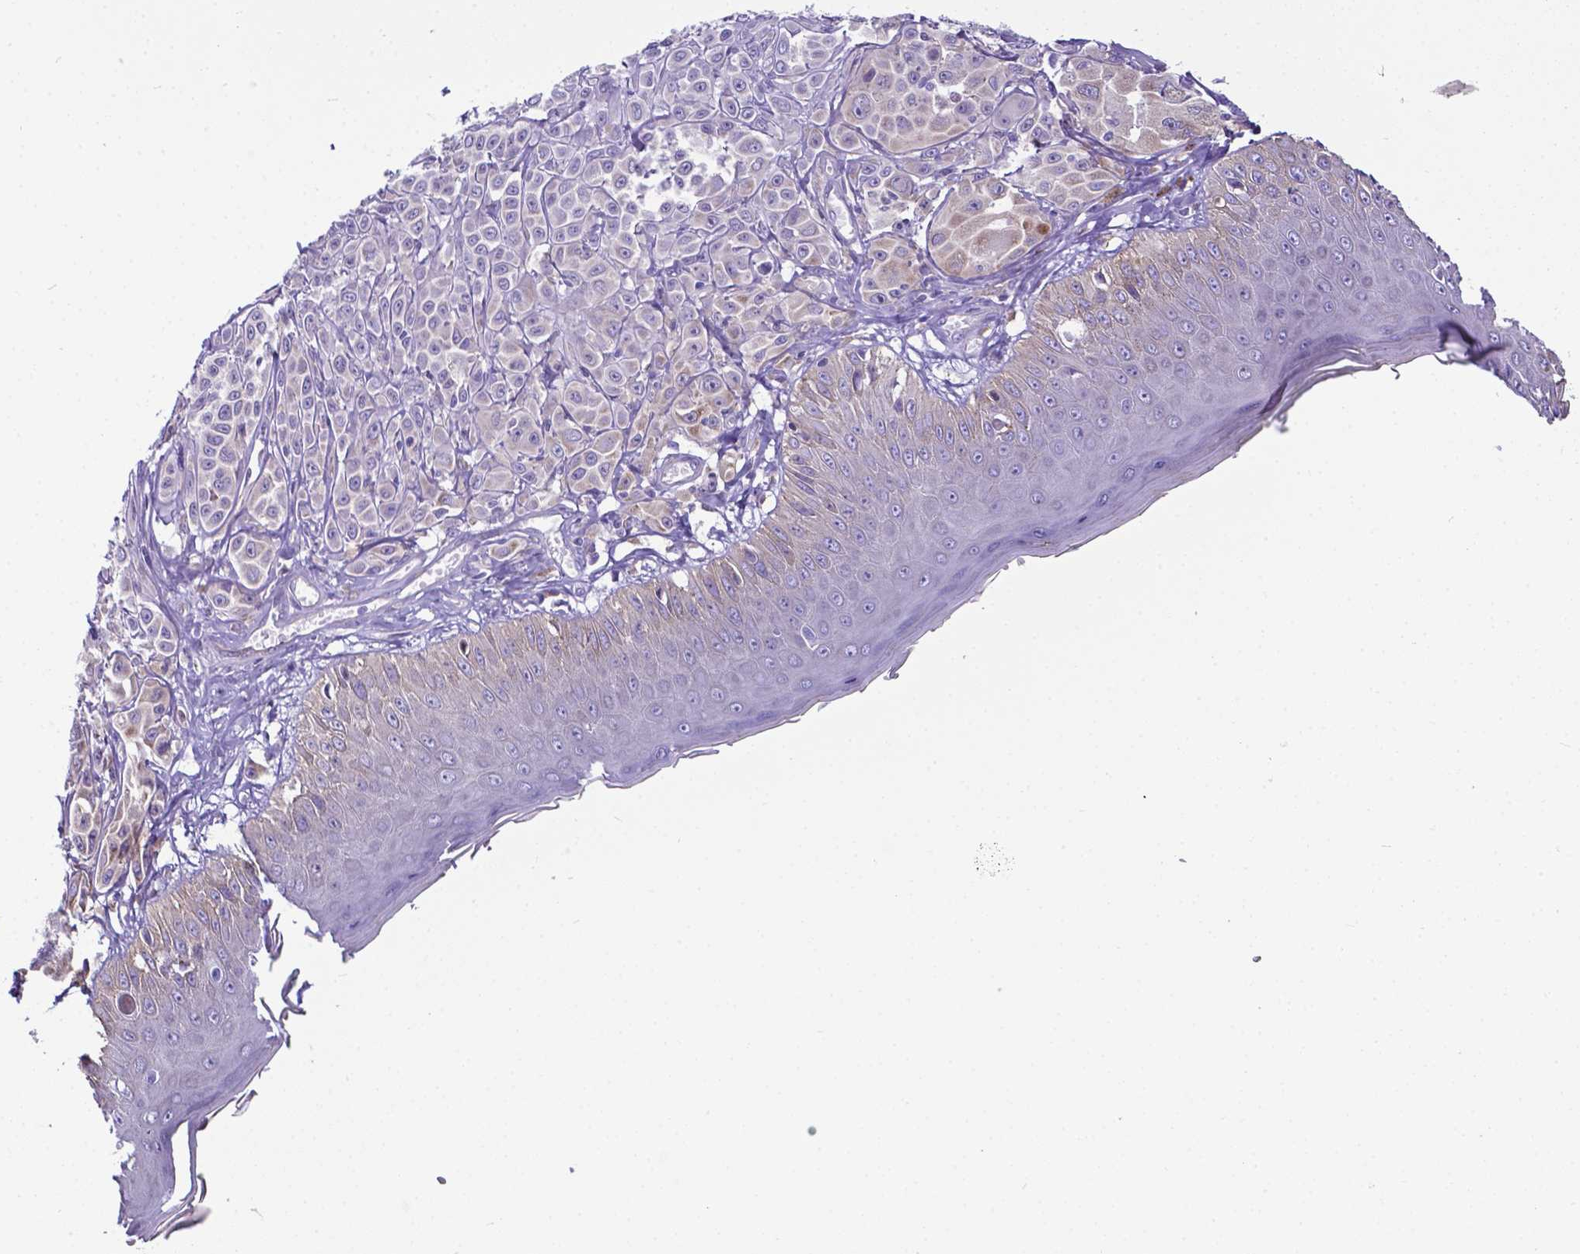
{"staining": {"intensity": "negative", "quantity": "none", "location": "none"}, "tissue": "melanoma", "cell_type": "Tumor cells", "image_type": "cancer", "snomed": [{"axis": "morphology", "description": "Malignant melanoma, NOS"}, {"axis": "topography", "description": "Skin"}], "caption": "DAB immunohistochemical staining of human melanoma exhibits no significant positivity in tumor cells.", "gene": "RPL6", "patient": {"sex": "male", "age": 67}}